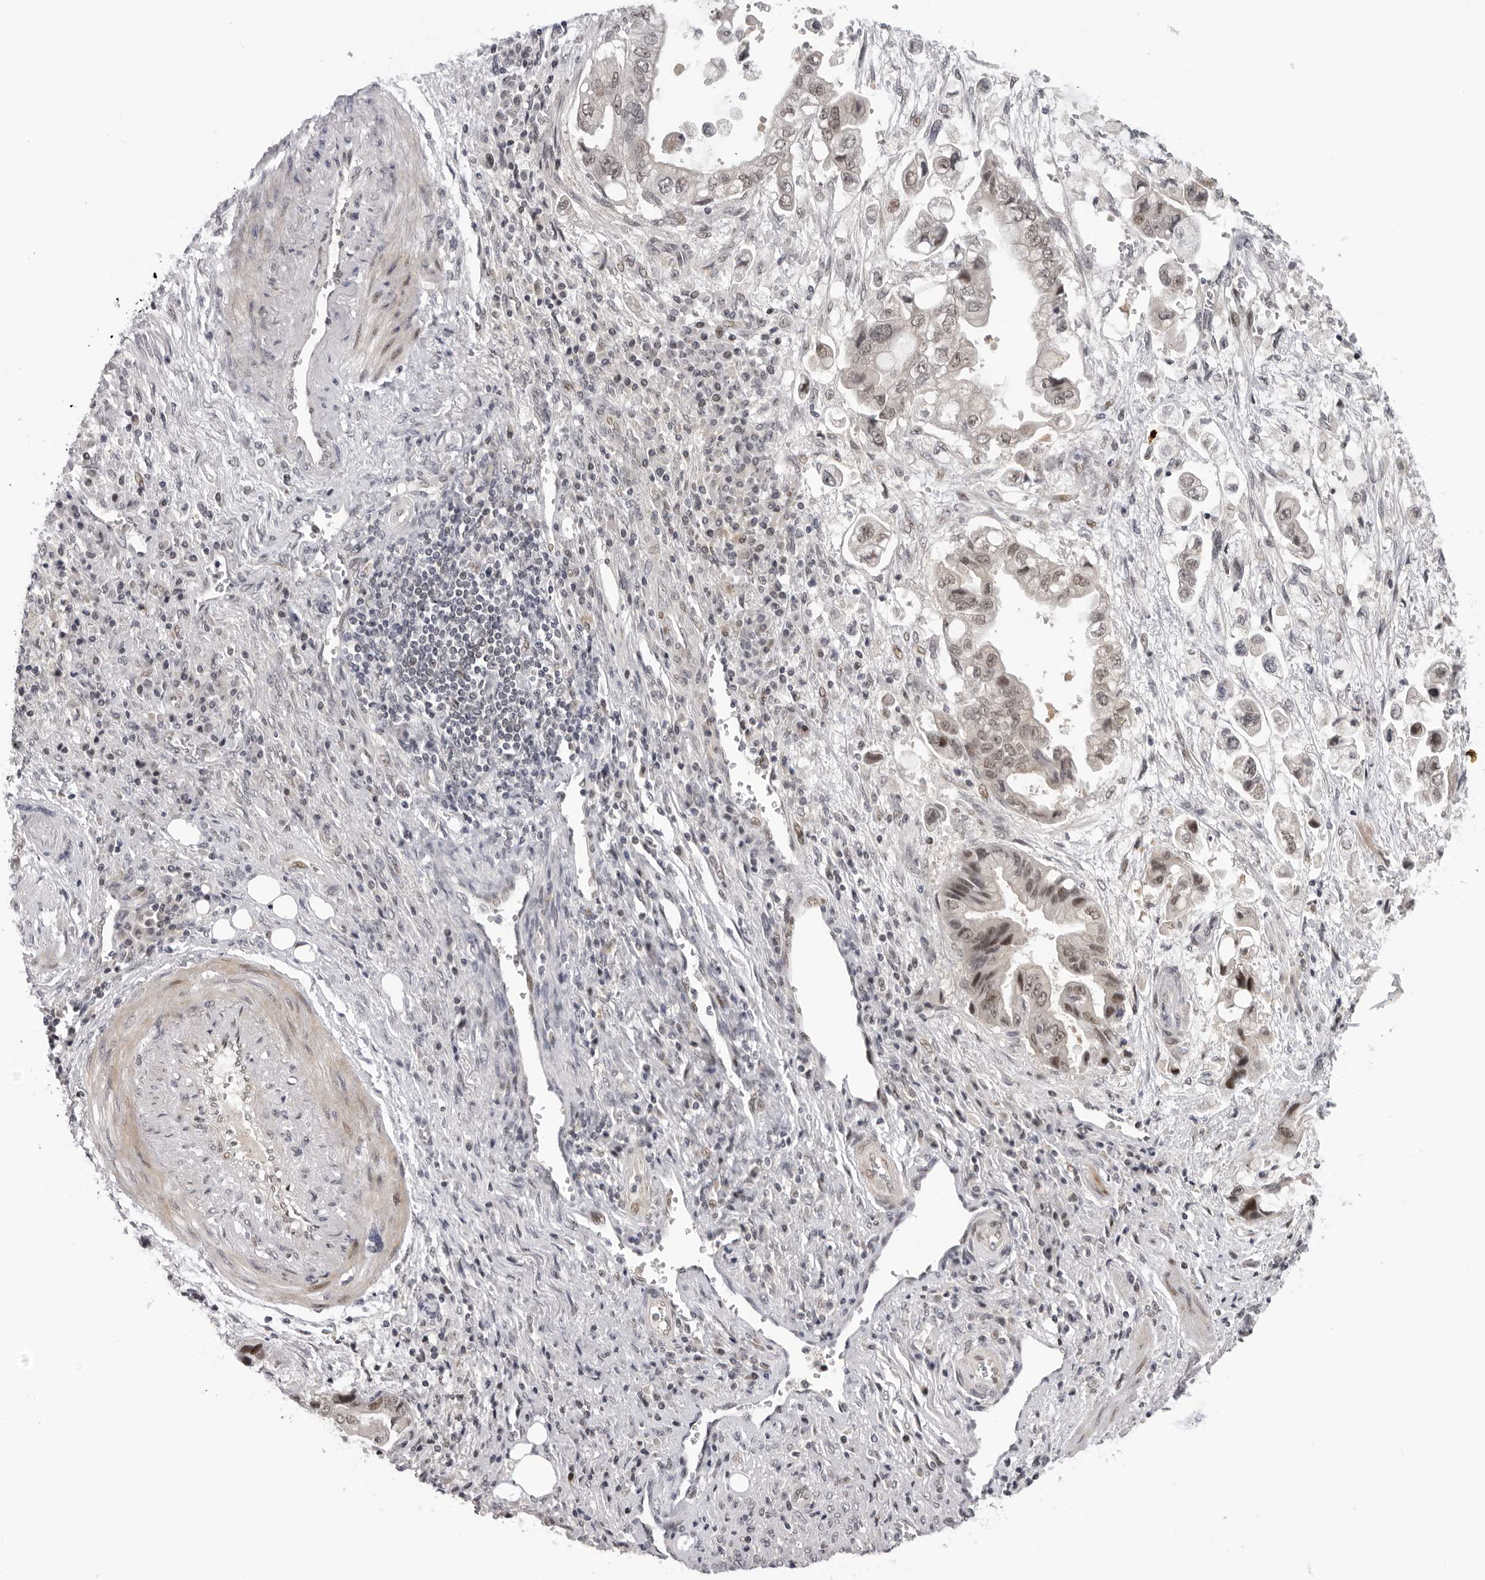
{"staining": {"intensity": "weak", "quantity": ">75%", "location": "nuclear"}, "tissue": "stomach cancer", "cell_type": "Tumor cells", "image_type": "cancer", "snomed": [{"axis": "morphology", "description": "Adenocarcinoma, NOS"}, {"axis": "topography", "description": "Stomach"}], "caption": "Tumor cells demonstrate weak nuclear positivity in about >75% of cells in stomach cancer (adenocarcinoma). (IHC, brightfield microscopy, high magnification).", "gene": "ALPK2", "patient": {"sex": "male", "age": 62}}